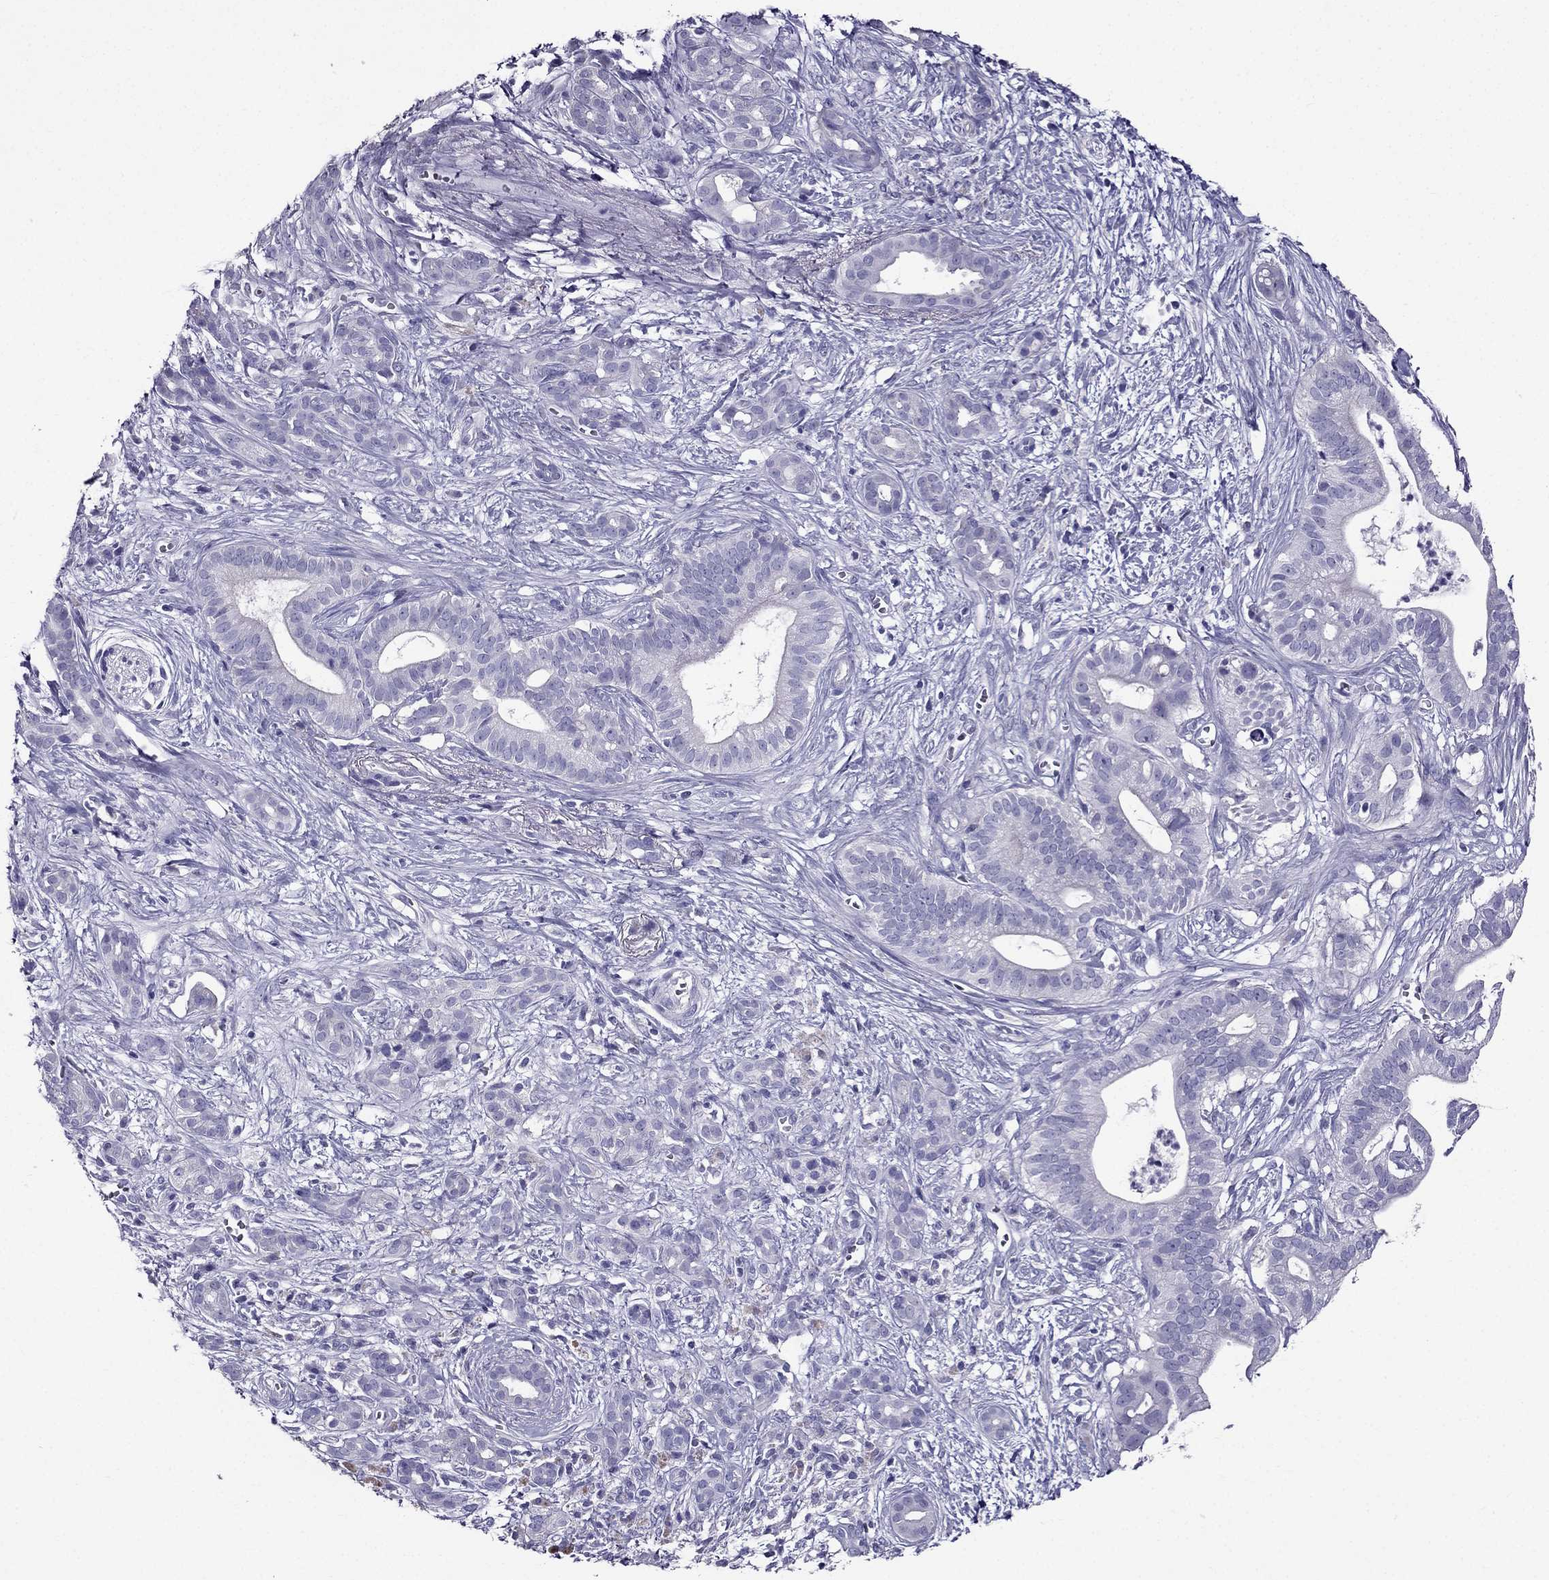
{"staining": {"intensity": "negative", "quantity": "none", "location": "none"}, "tissue": "pancreatic cancer", "cell_type": "Tumor cells", "image_type": "cancer", "snomed": [{"axis": "morphology", "description": "Adenocarcinoma, NOS"}, {"axis": "topography", "description": "Pancreas"}], "caption": "This is a photomicrograph of immunohistochemistry staining of pancreatic cancer (adenocarcinoma), which shows no positivity in tumor cells.", "gene": "ZNF541", "patient": {"sex": "male", "age": 61}}